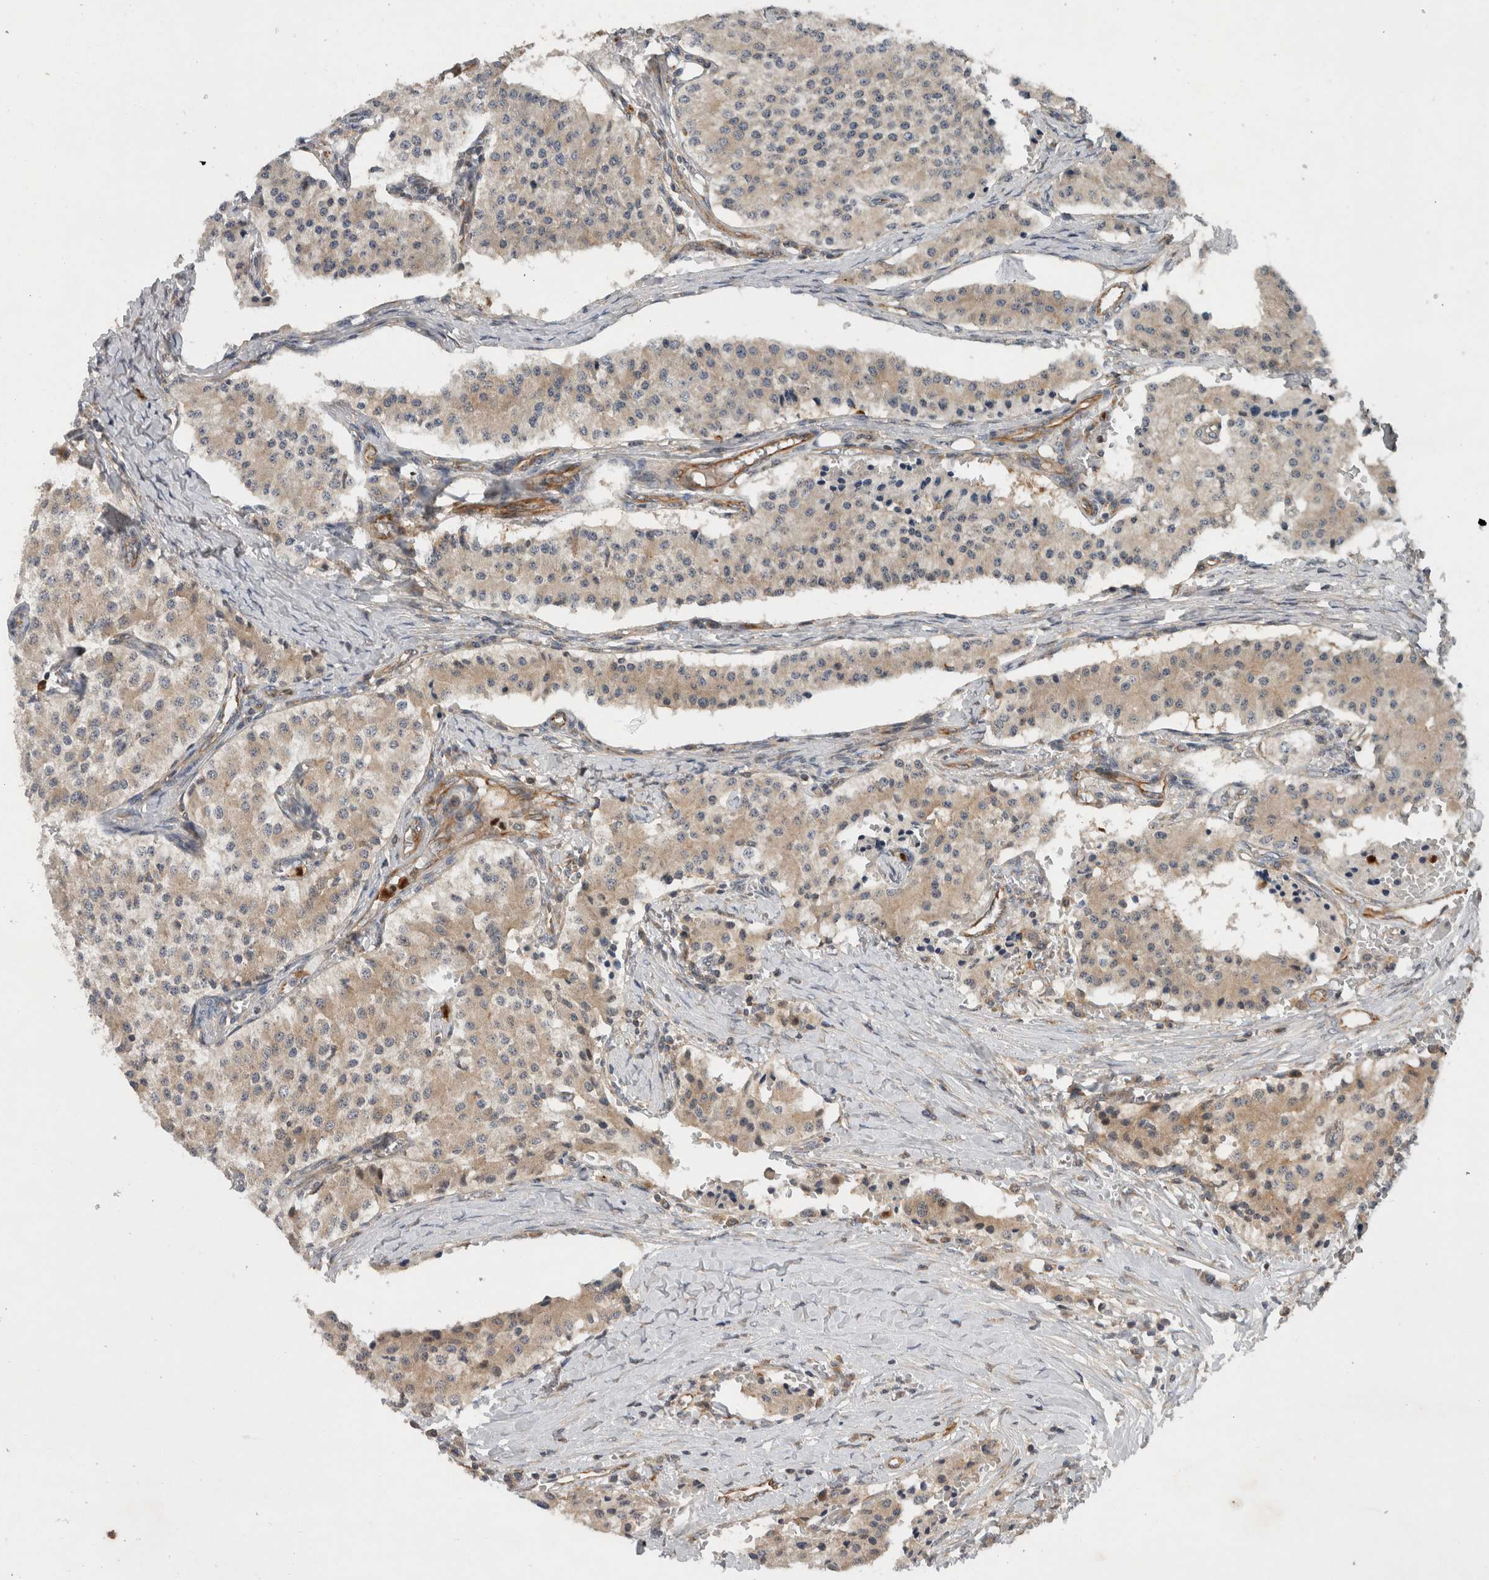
{"staining": {"intensity": "weak", "quantity": "<25%", "location": "cytoplasmic/membranous"}, "tissue": "carcinoid", "cell_type": "Tumor cells", "image_type": "cancer", "snomed": [{"axis": "morphology", "description": "Carcinoid, malignant, NOS"}, {"axis": "topography", "description": "Colon"}], "caption": "IHC image of human malignant carcinoid stained for a protein (brown), which reveals no positivity in tumor cells. (Brightfield microscopy of DAB (3,3'-diaminobenzidine) immunohistochemistry (IHC) at high magnification).", "gene": "PDCD2", "patient": {"sex": "female", "age": 52}}